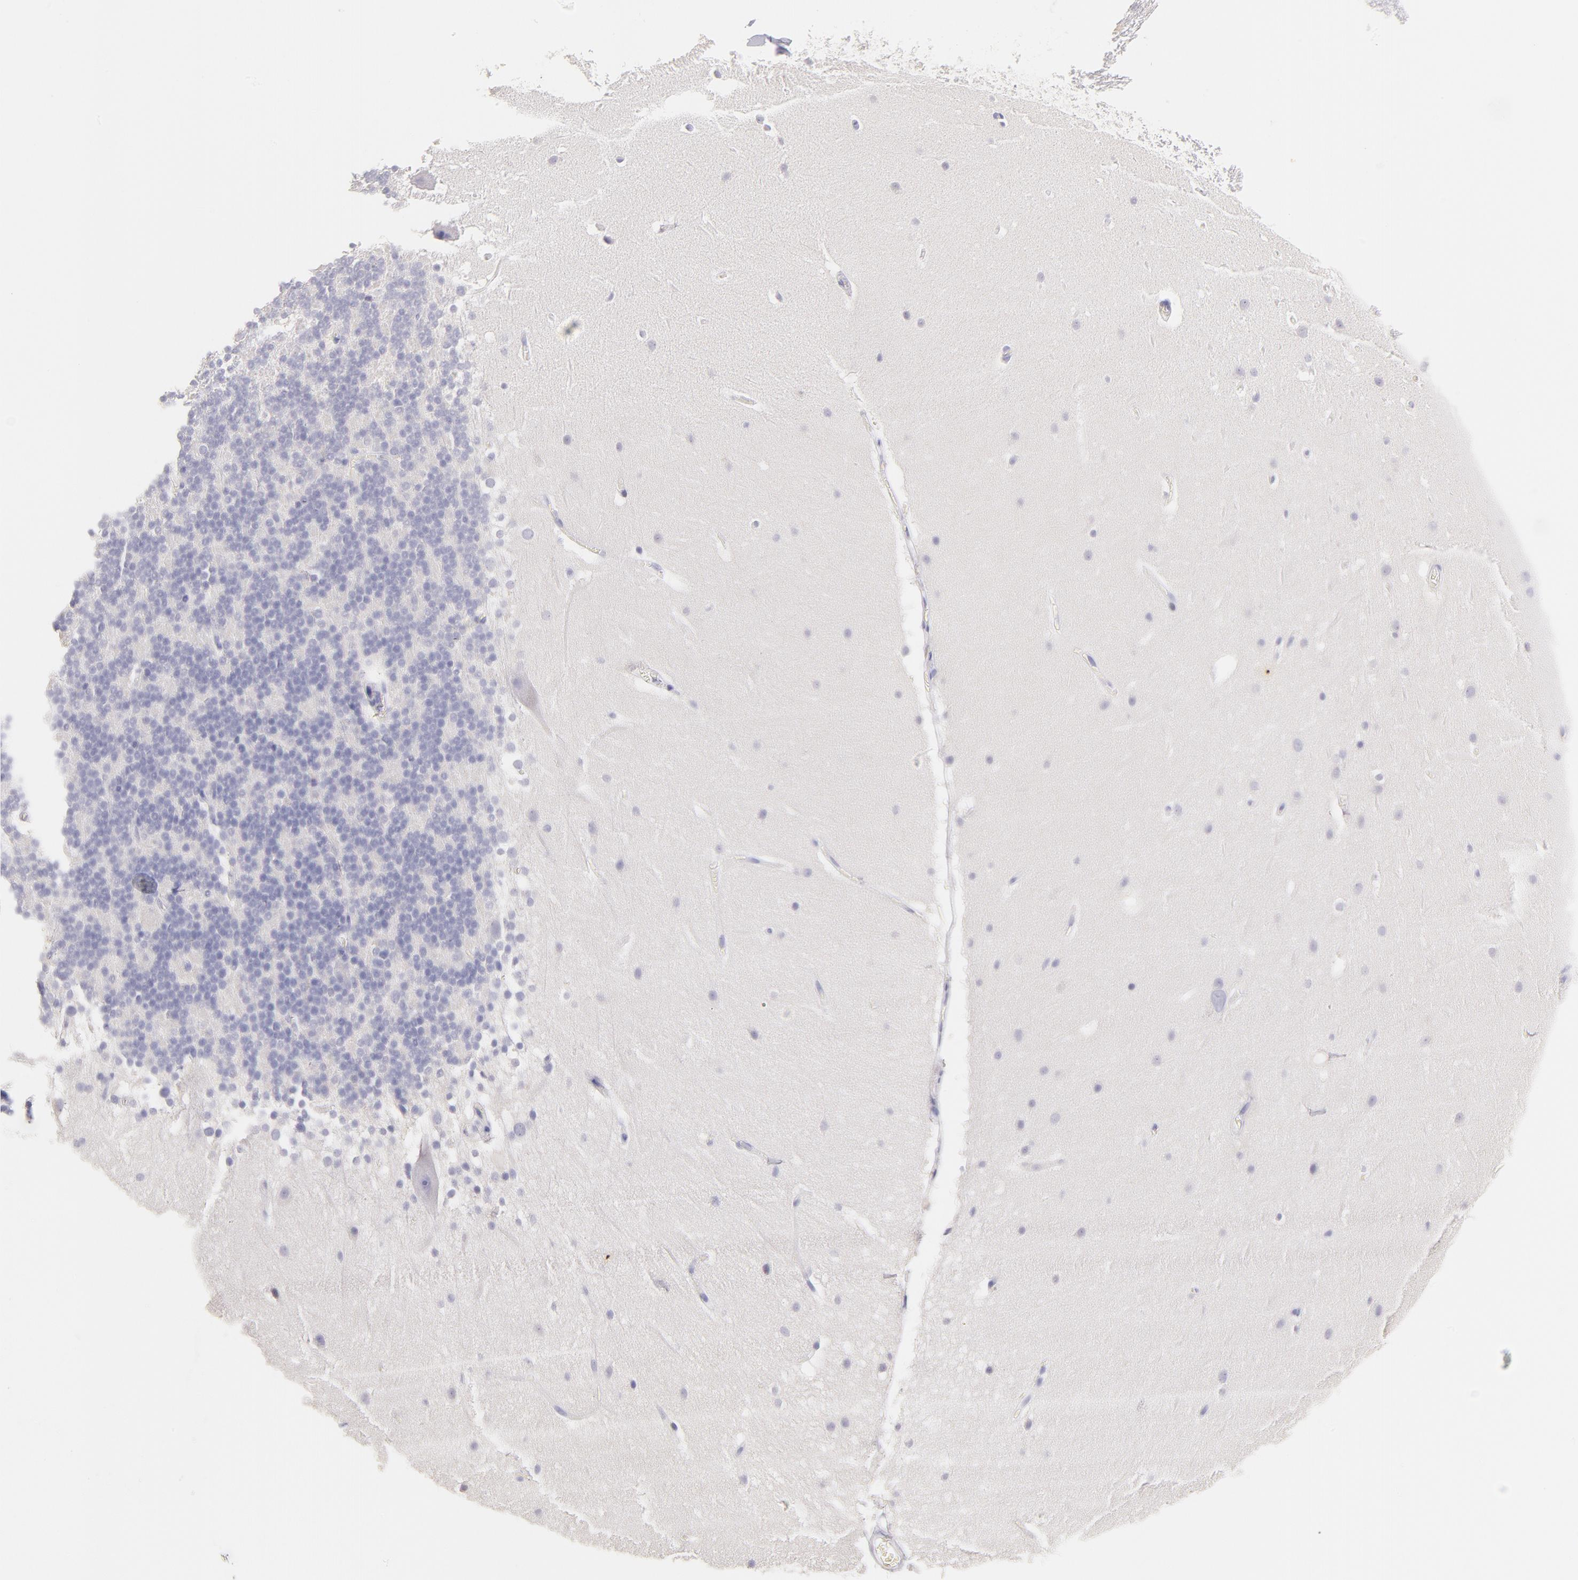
{"staining": {"intensity": "negative", "quantity": "none", "location": "none"}, "tissue": "cerebellum", "cell_type": "Cells in granular layer", "image_type": "normal", "snomed": [{"axis": "morphology", "description": "Normal tissue, NOS"}, {"axis": "topography", "description": "Cerebellum"}], "caption": "Cells in granular layer show no significant expression in benign cerebellum. Nuclei are stained in blue.", "gene": "CD44", "patient": {"sex": "female", "age": 19}}